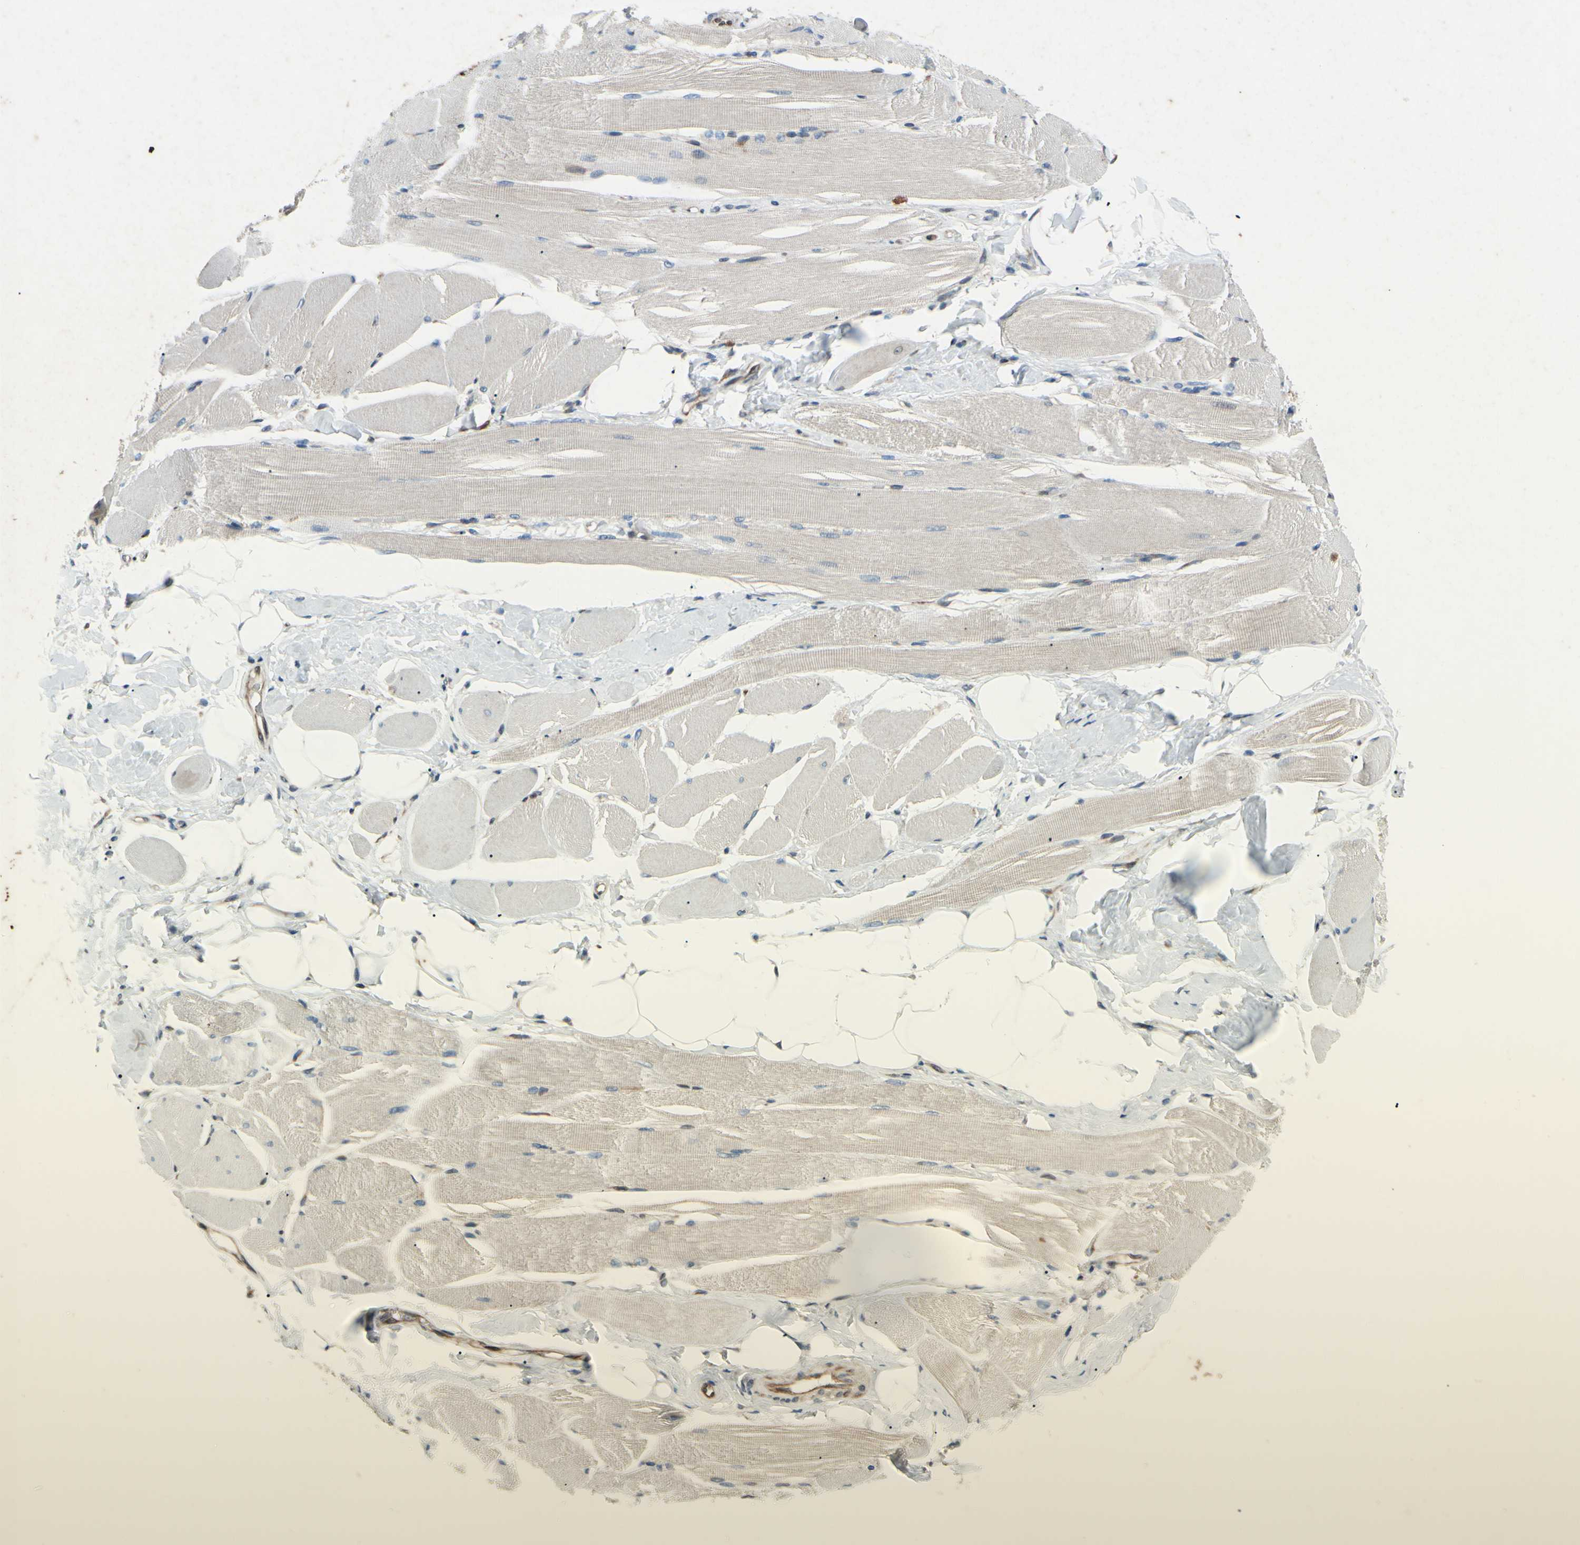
{"staining": {"intensity": "weak", "quantity": "25%-75%", "location": "cytoplasmic/membranous"}, "tissue": "skeletal muscle", "cell_type": "Myocytes", "image_type": "normal", "snomed": [{"axis": "morphology", "description": "Normal tissue, NOS"}, {"axis": "topography", "description": "Skeletal muscle"}, {"axis": "topography", "description": "Peripheral nerve tissue"}], "caption": "A histopathology image of skeletal muscle stained for a protein exhibits weak cytoplasmic/membranous brown staining in myocytes.", "gene": "PRAF2", "patient": {"sex": "female", "age": 84}}